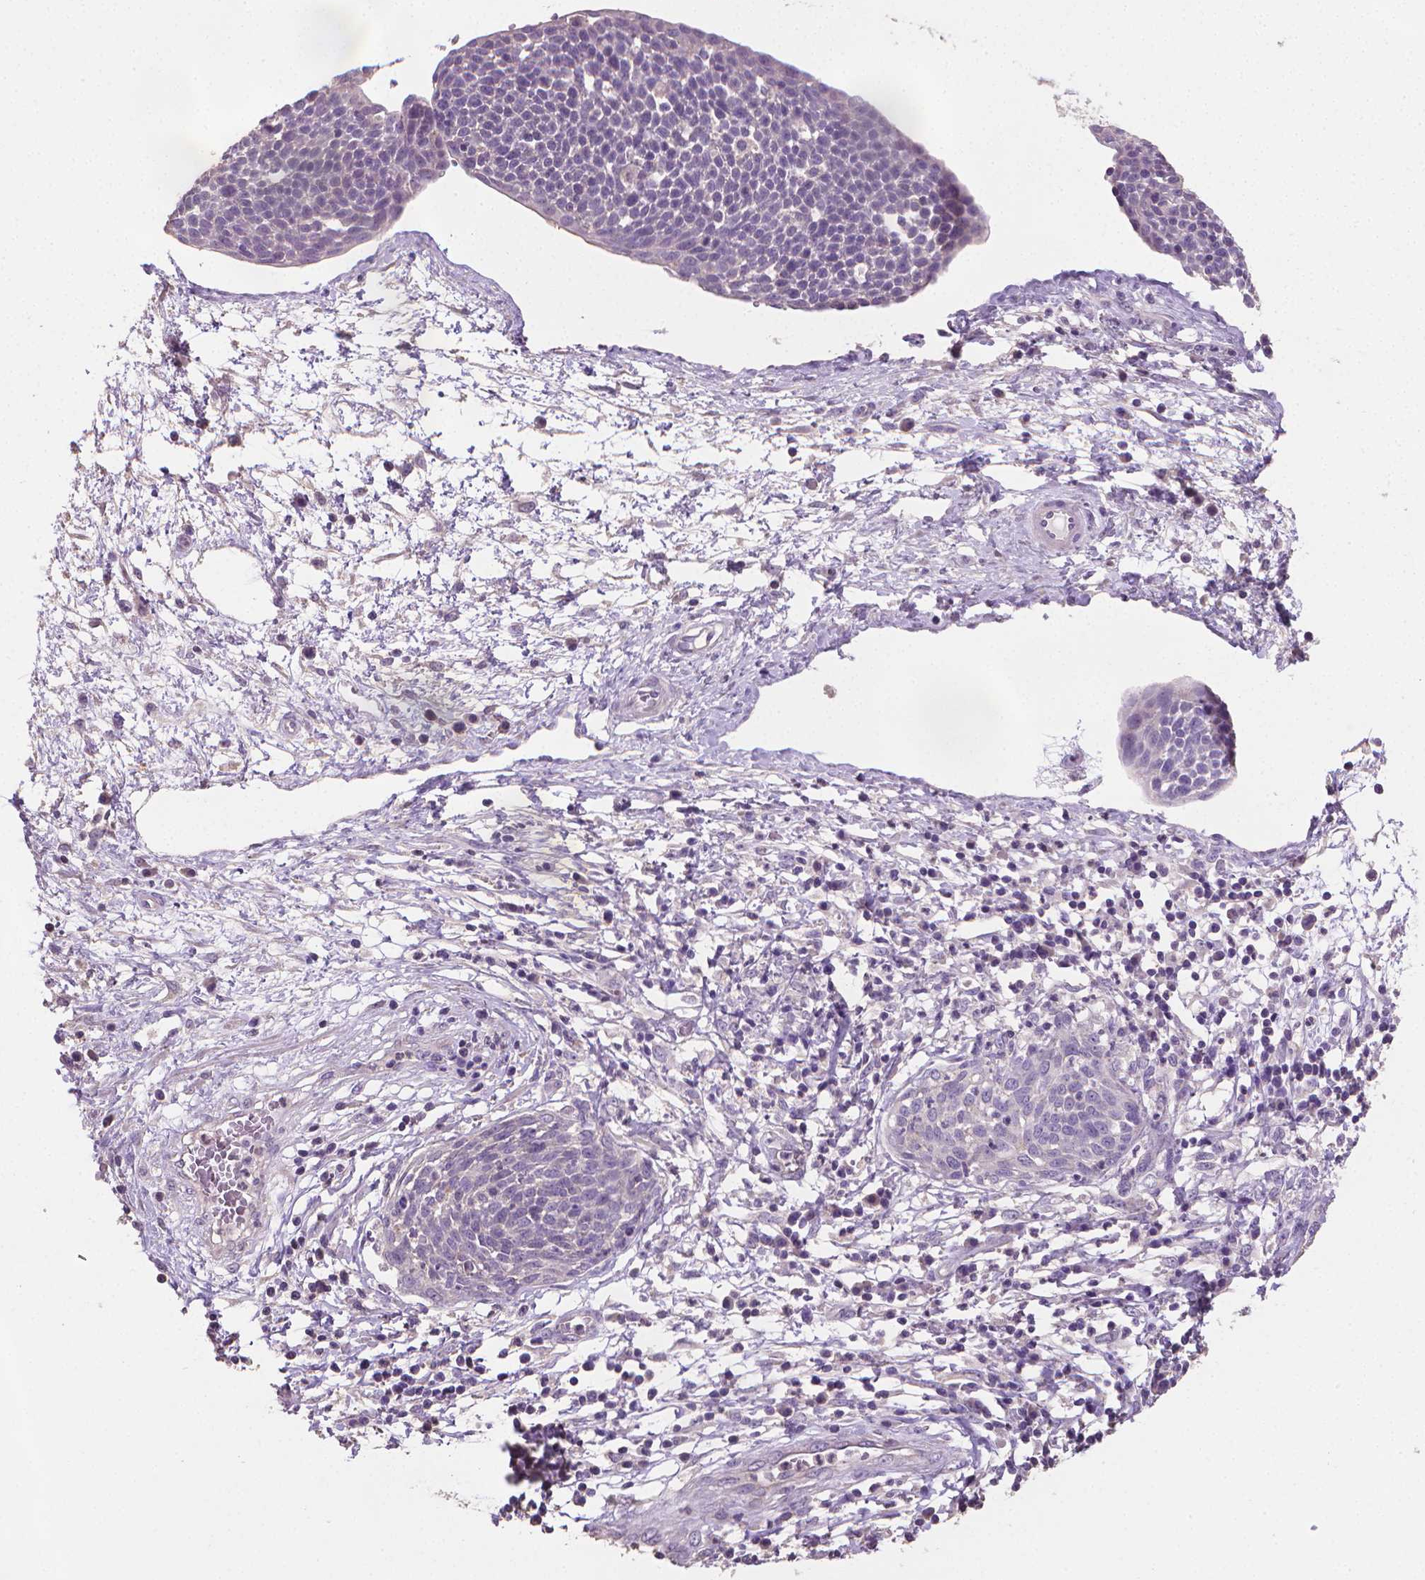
{"staining": {"intensity": "negative", "quantity": "none", "location": "none"}, "tissue": "cervical cancer", "cell_type": "Tumor cells", "image_type": "cancer", "snomed": [{"axis": "morphology", "description": "Squamous cell carcinoma, NOS"}, {"axis": "topography", "description": "Cervix"}], "caption": "An IHC image of cervical cancer is shown. There is no staining in tumor cells of cervical cancer. (Immunohistochemistry (ihc), brightfield microscopy, high magnification).", "gene": "CATIP", "patient": {"sex": "female", "age": 34}}